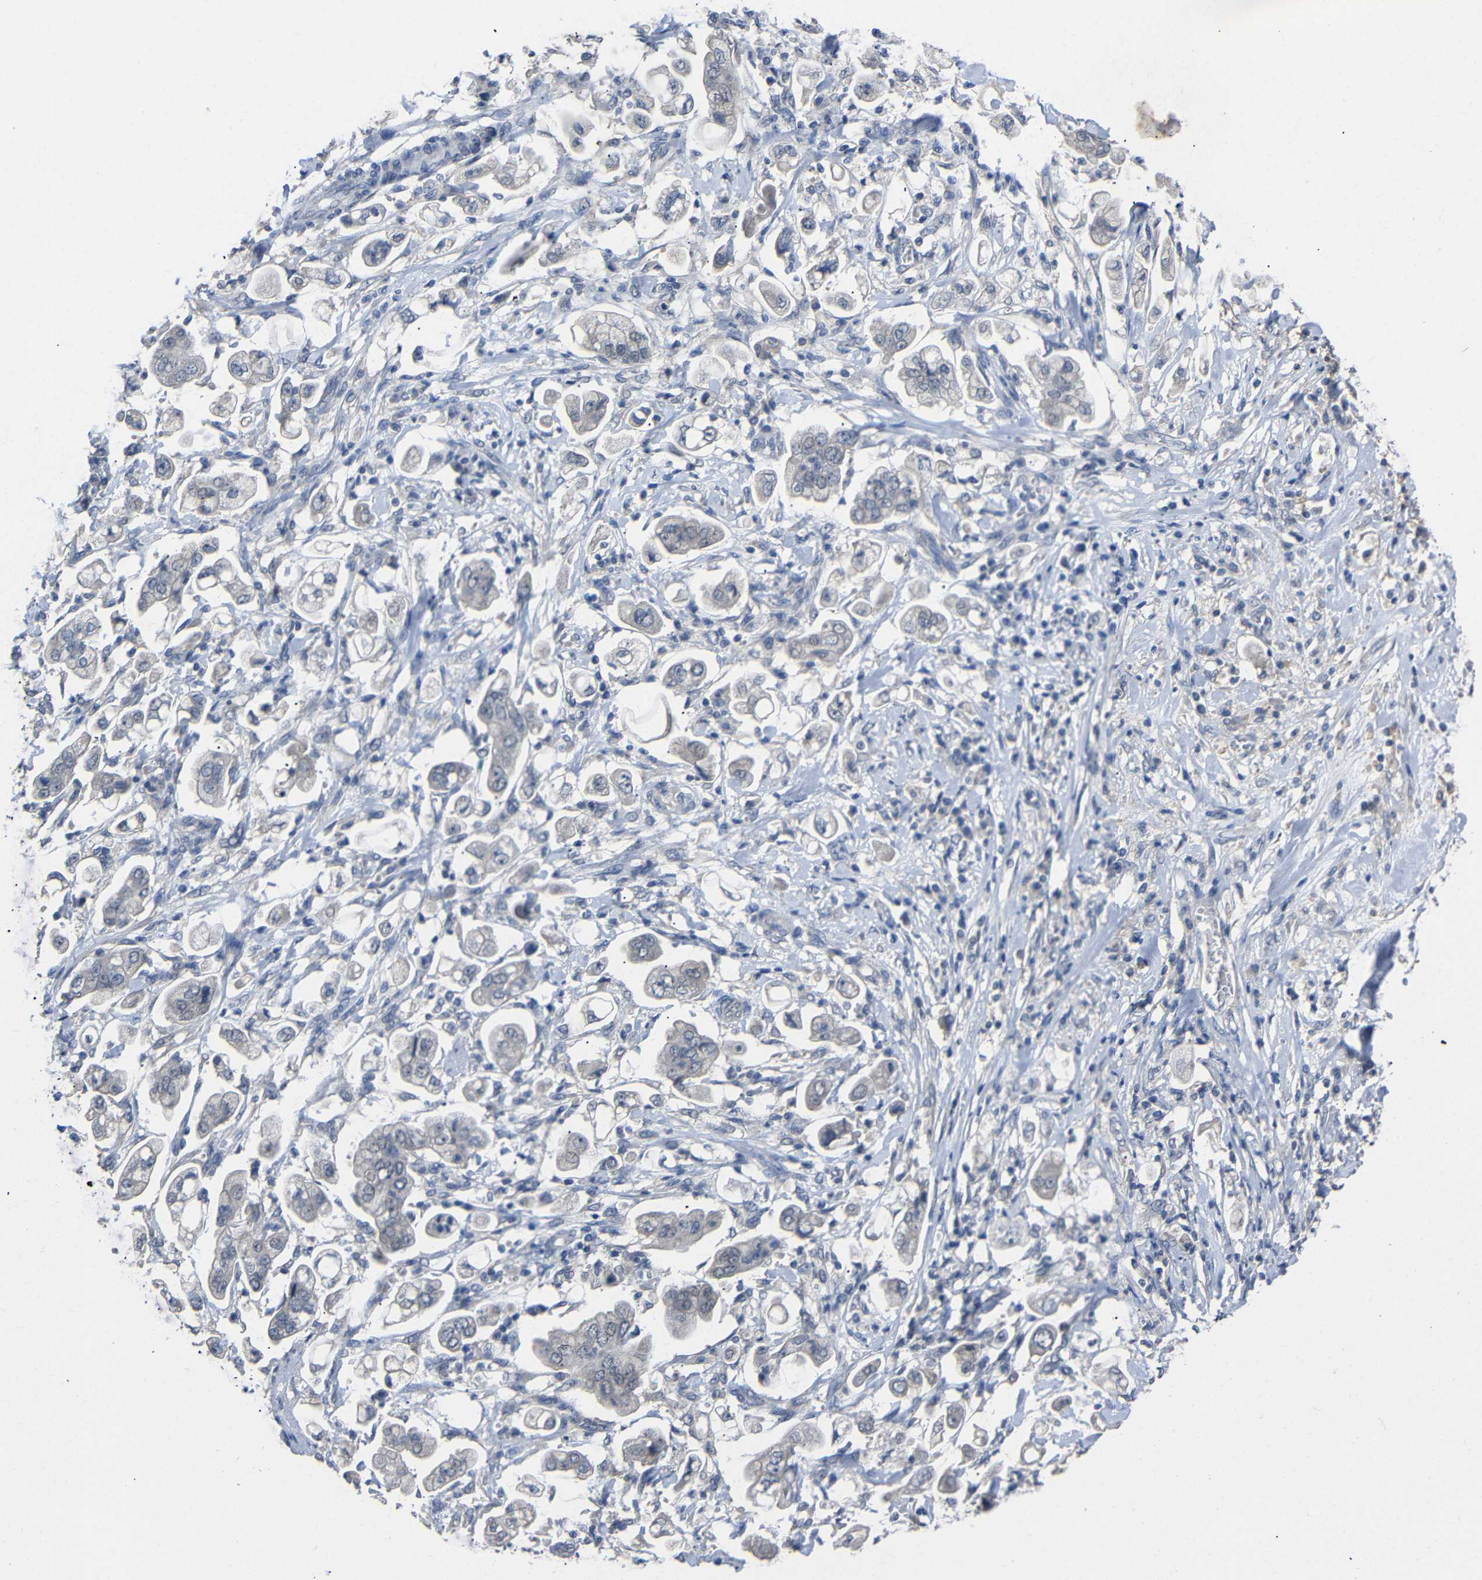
{"staining": {"intensity": "negative", "quantity": "none", "location": "none"}, "tissue": "stomach cancer", "cell_type": "Tumor cells", "image_type": "cancer", "snomed": [{"axis": "morphology", "description": "Adenocarcinoma, NOS"}, {"axis": "topography", "description": "Stomach"}], "caption": "High power microscopy image of an immunohistochemistry histopathology image of stomach cancer (adenocarcinoma), revealing no significant staining in tumor cells. (DAB (3,3'-diaminobenzidine) immunohistochemistry, high magnification).", "gene": "HNF1A", "patient": {"sex": "male", "age": 62}}